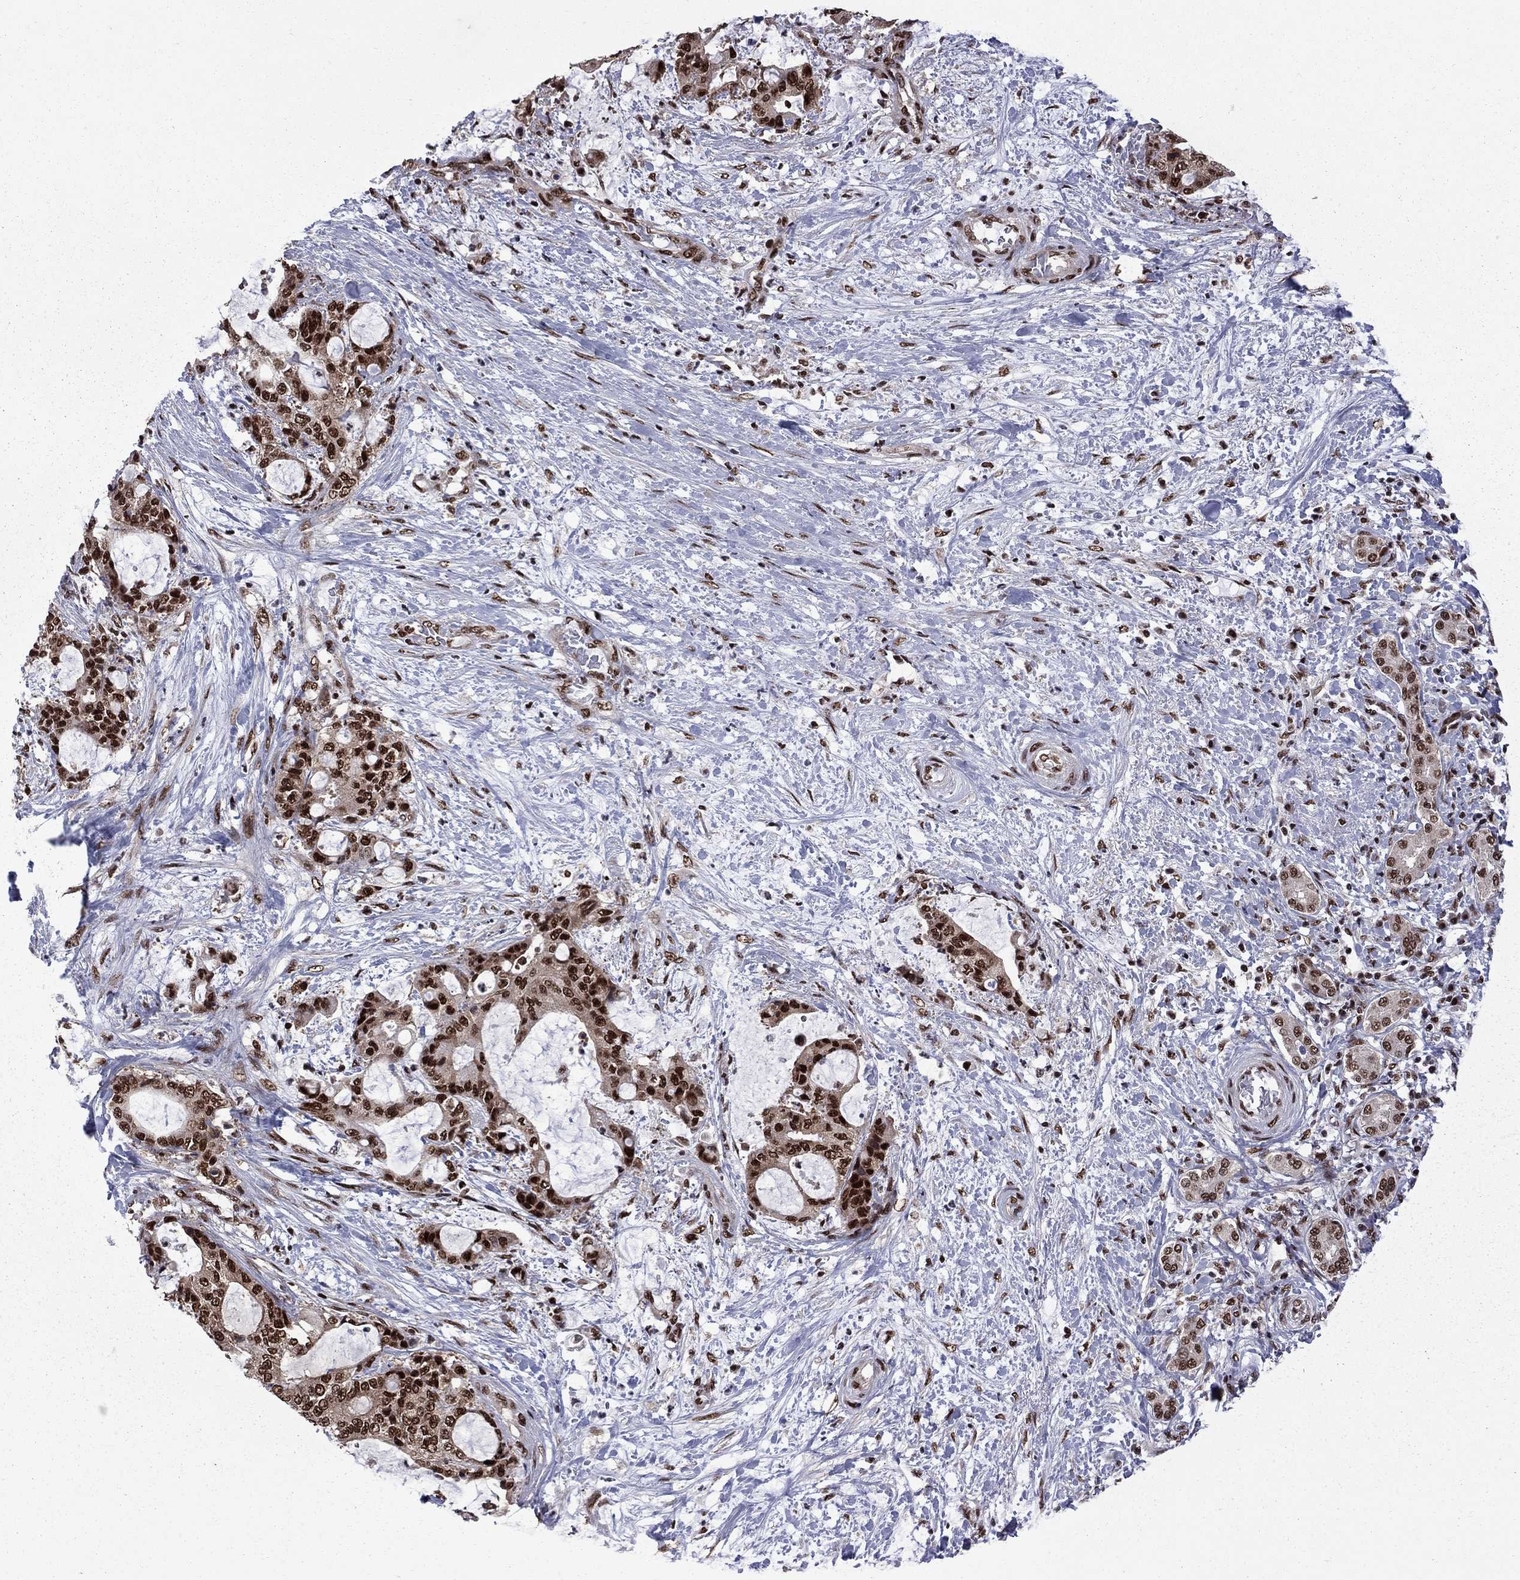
{"staining": {"intensity": "strong", "quantity": ">75%", "location": "nuclear"}, "tissue": "liver cancer", "cell_type": "Tumor cells", "image_type": "cancer", "snomed": [{"axis": "morphology", "description": "Normal tissue, NOS"}, {"axis": "morphology", "description": "Cholangiocarcinoma"}, {"axis": "topography", "description": "Liver"}, {"axis": "topography", "description": "Peripheral nerve tissue"}], "caption": "Brown immunohistochemical staining in liver cancer (cholangiocarcinoma) demonstrates strong nuclear expression in approximately >75% of tumor cells.", "gene": "MED25", "patient": {"sex": "female", "age": 73}}